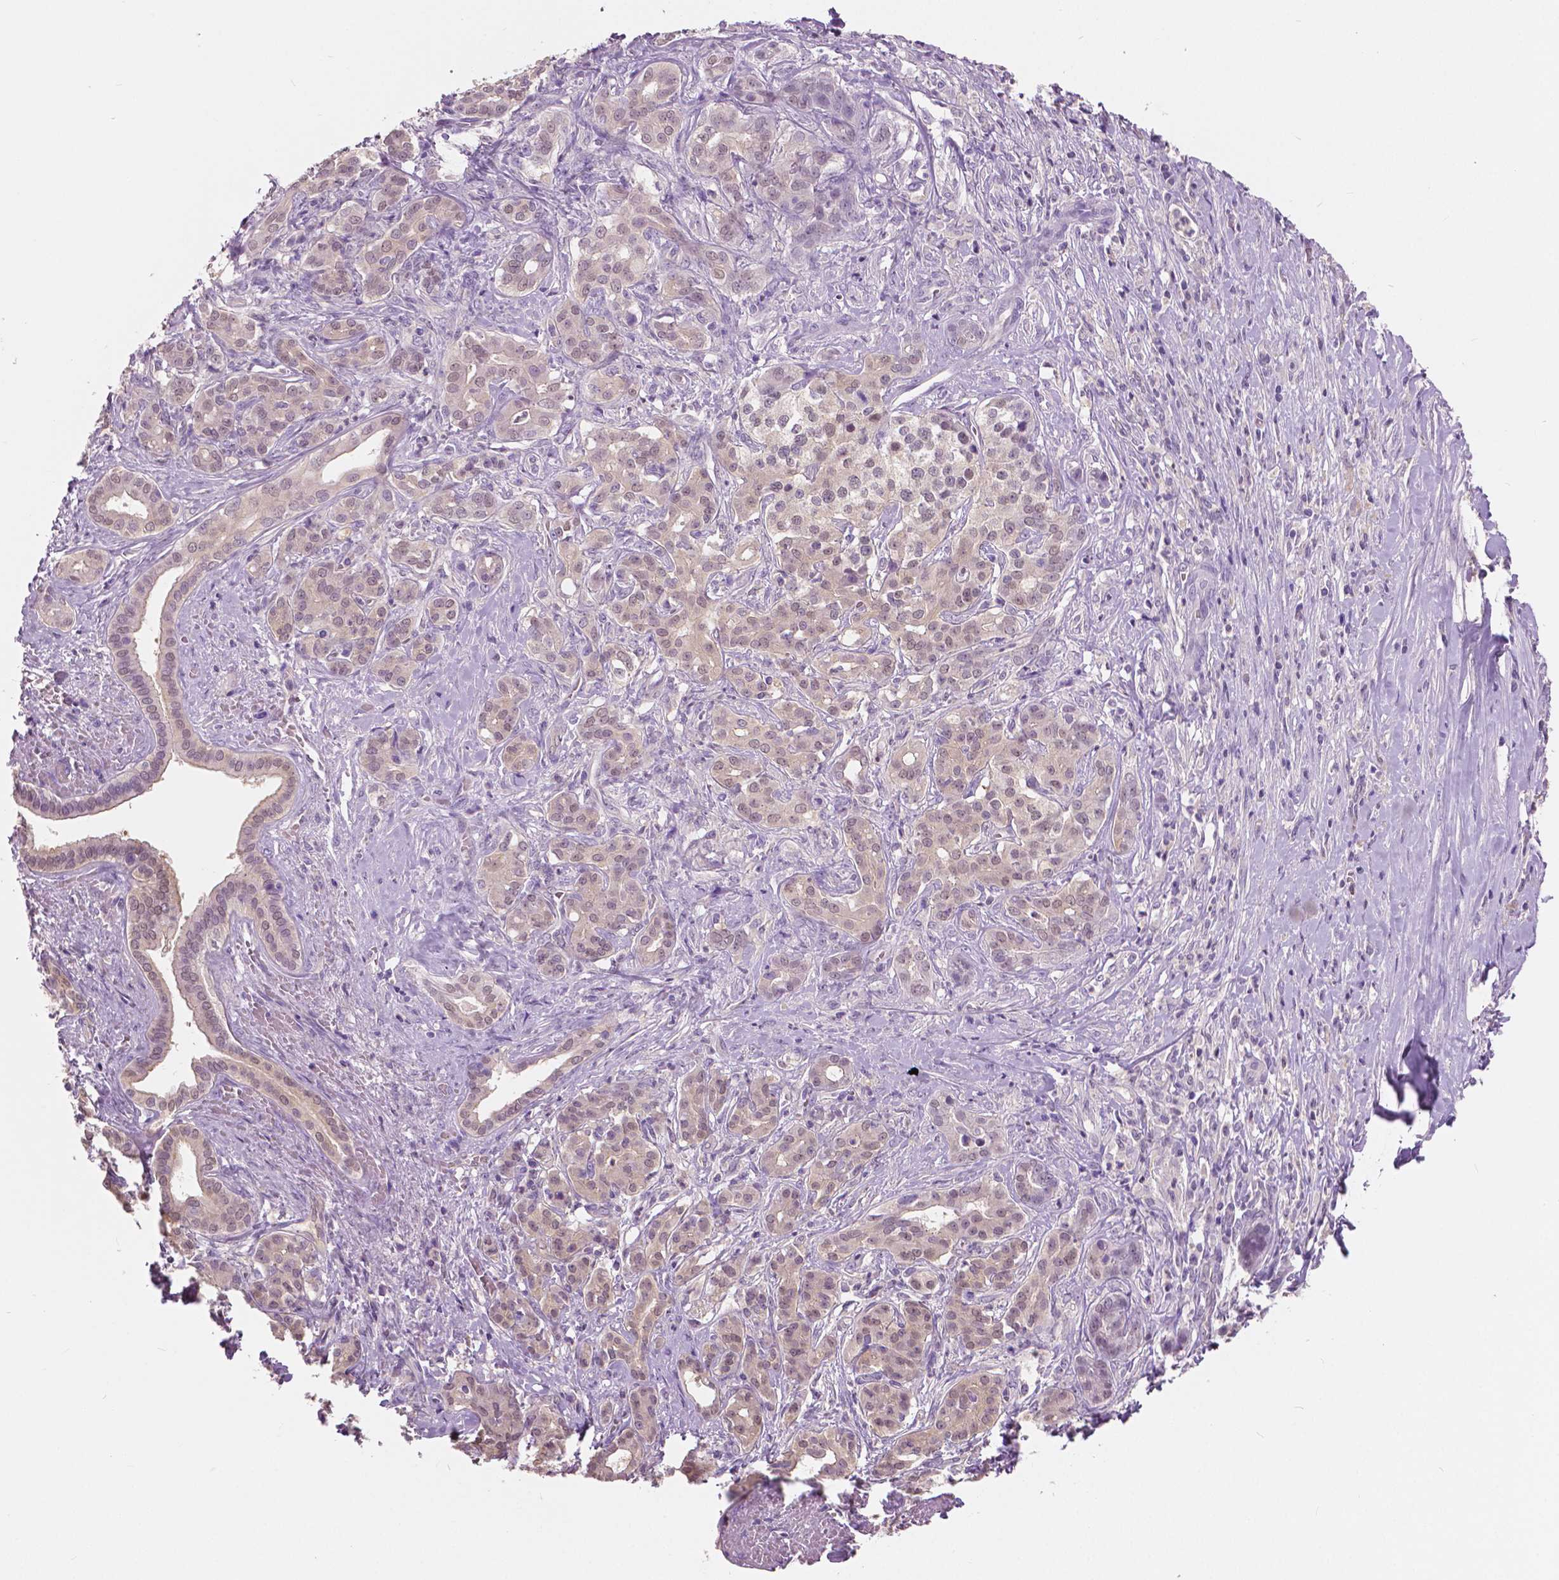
{"staining": {"intensity": "weak", "quantity": "<25%", "location": "nuclear"}, "tissue": "pancreatic cancer", "cell_type": "Tumor cells", "image_type": "cancer", "snomed": [{"axis": "morphology", "description": "Normal tissue, NOS"}, {"axis": "morphology", "description": "Inflammation, NOS"}, {"axis": "morphology", "description": "Adenocarcinoma, NOS"}, {"axis": "topography", "description": "Pancreas"}], "caption": "IHC photomicrograph of neoplastic tissue: human pancreatic cancer (adenocarcinoma) stained with DAB (3,3'-diaminobenzidine) shows no significant protein expression in tumor cells.", "gene": "TKFC", "patient": {"sex": "male", "age": 57}}